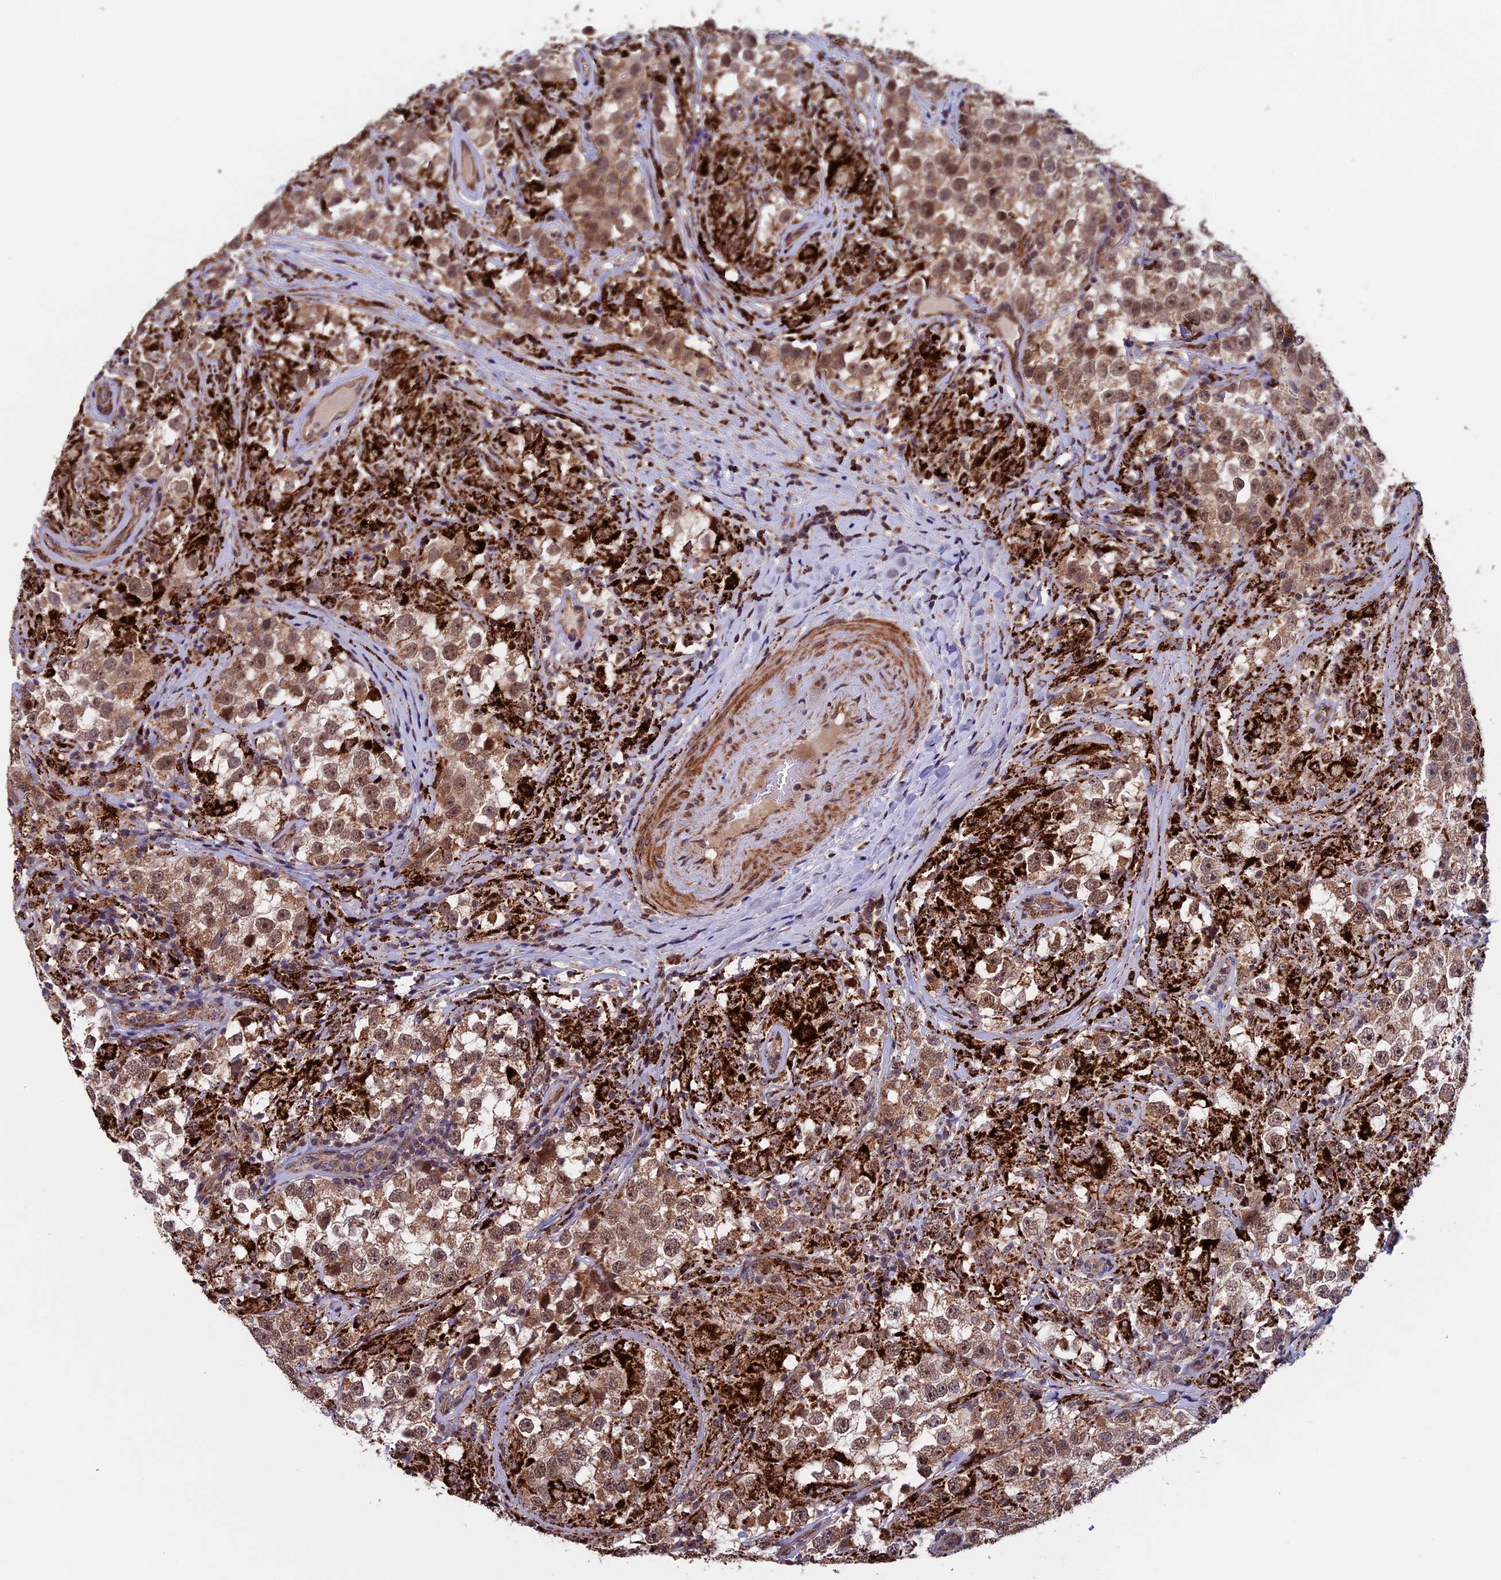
{"staining": {"intensity": "moderate", "quantity": ">75%", "location": "cytoplasmic/membranous"}, "tissue": "testis cancer", "cell_type": "Tumor cells", "image_type": "cancer", "snomed": [{"axis": "morphology", "description": "Seminoma, NOS"}, {"axis": "topography", "description": "Testis"}], "caption": "Immunohistochemistry (IHC) of testis cancer exhibits medium levels of moderate cytoplasmic/membranous positivity in about >75% of tumor cells. (Brightfield microscopy of DAB IHC at high magnification).", "gene": "RNF17", "patient": {"sex": "male", "age": 46}}